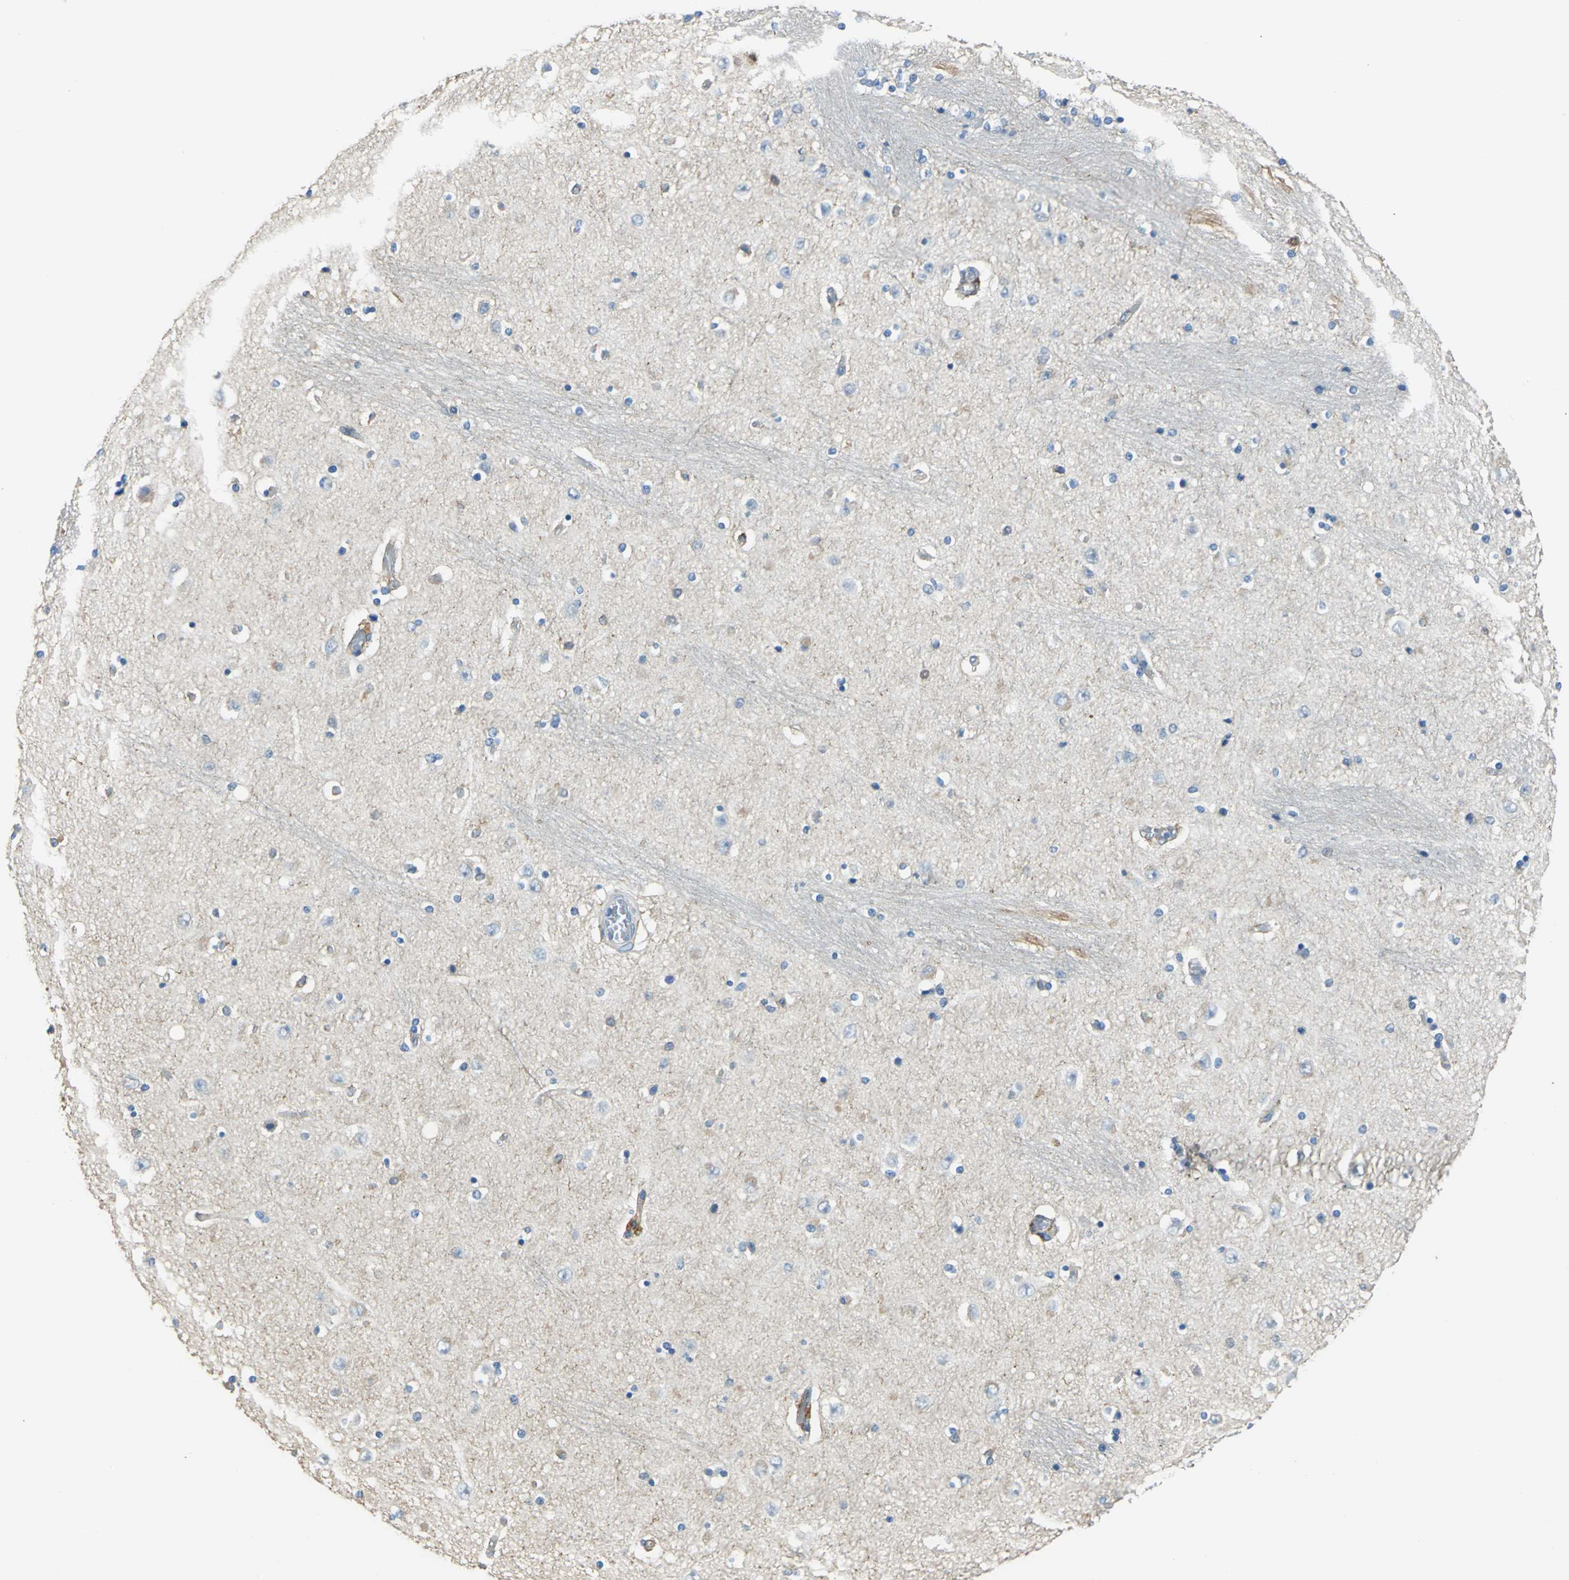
{"staining": {"intensity": "negative", "quantity": "none", "location": "none"}, "tissue": "hippocampus", "cell_type": "Glial cells", "image_type": "normal", "snomed": [{"axis": "morphology", "description": "Normal tissue, NOS"}, {"axis": "topography", "description": "Hippocampus"}], "caption": "High power microscopy photomicrograph of an immunohistochemistry photomicrograph of benign hippocampus, revealing no significant expression in glial cells. (Stains: DAB (3,3'-diaminobenzidine) immunohistochemistry (IHC) with hematoxylin counter stain, Microscopy: brightfield microscopy at high magnification).", "gene": "AKAP12", "patient": {"sex": "female", "age": 54}}